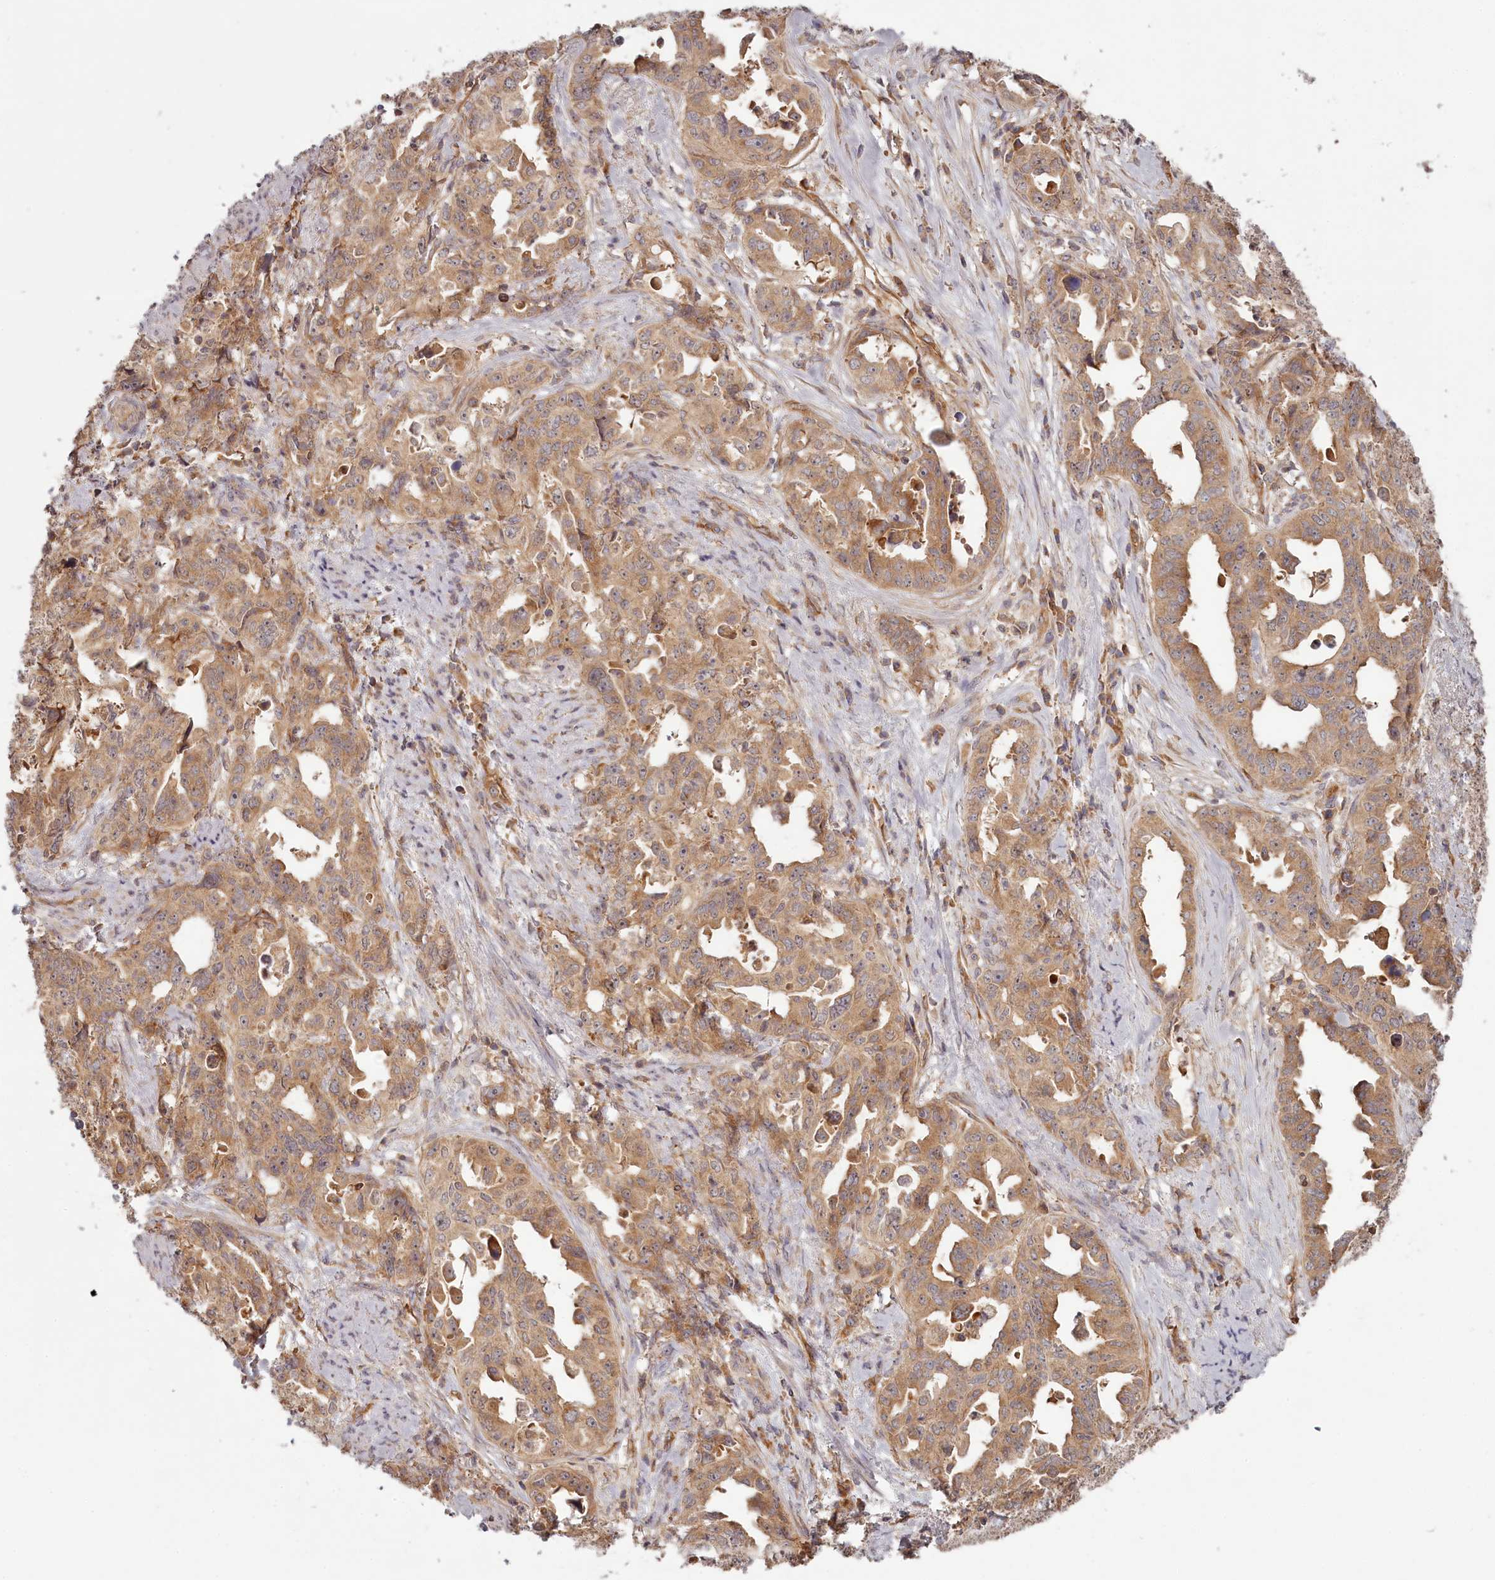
{"staining": {"intensity": "moderate", "quantity": ">75%", "location": "cytoplasmic/membranous"}, "tissue": "endometrial cancer", "cell_type": "Tumor cells", "image_type": "cancer", "snomed": [{"axis": "morphology", "description": "Adenocarcinoma, NOS"}, {"axis": "topography", "description": "Endometrium"}], "caption": "Moderate cytoplasmic/membranous expression for a protein is present in about >75% of tumor cells of endometrial cancer (adenocarcinoma) using IHC.", "gene": "TMIE", "patient": {"sex": "female", "age": 65}}